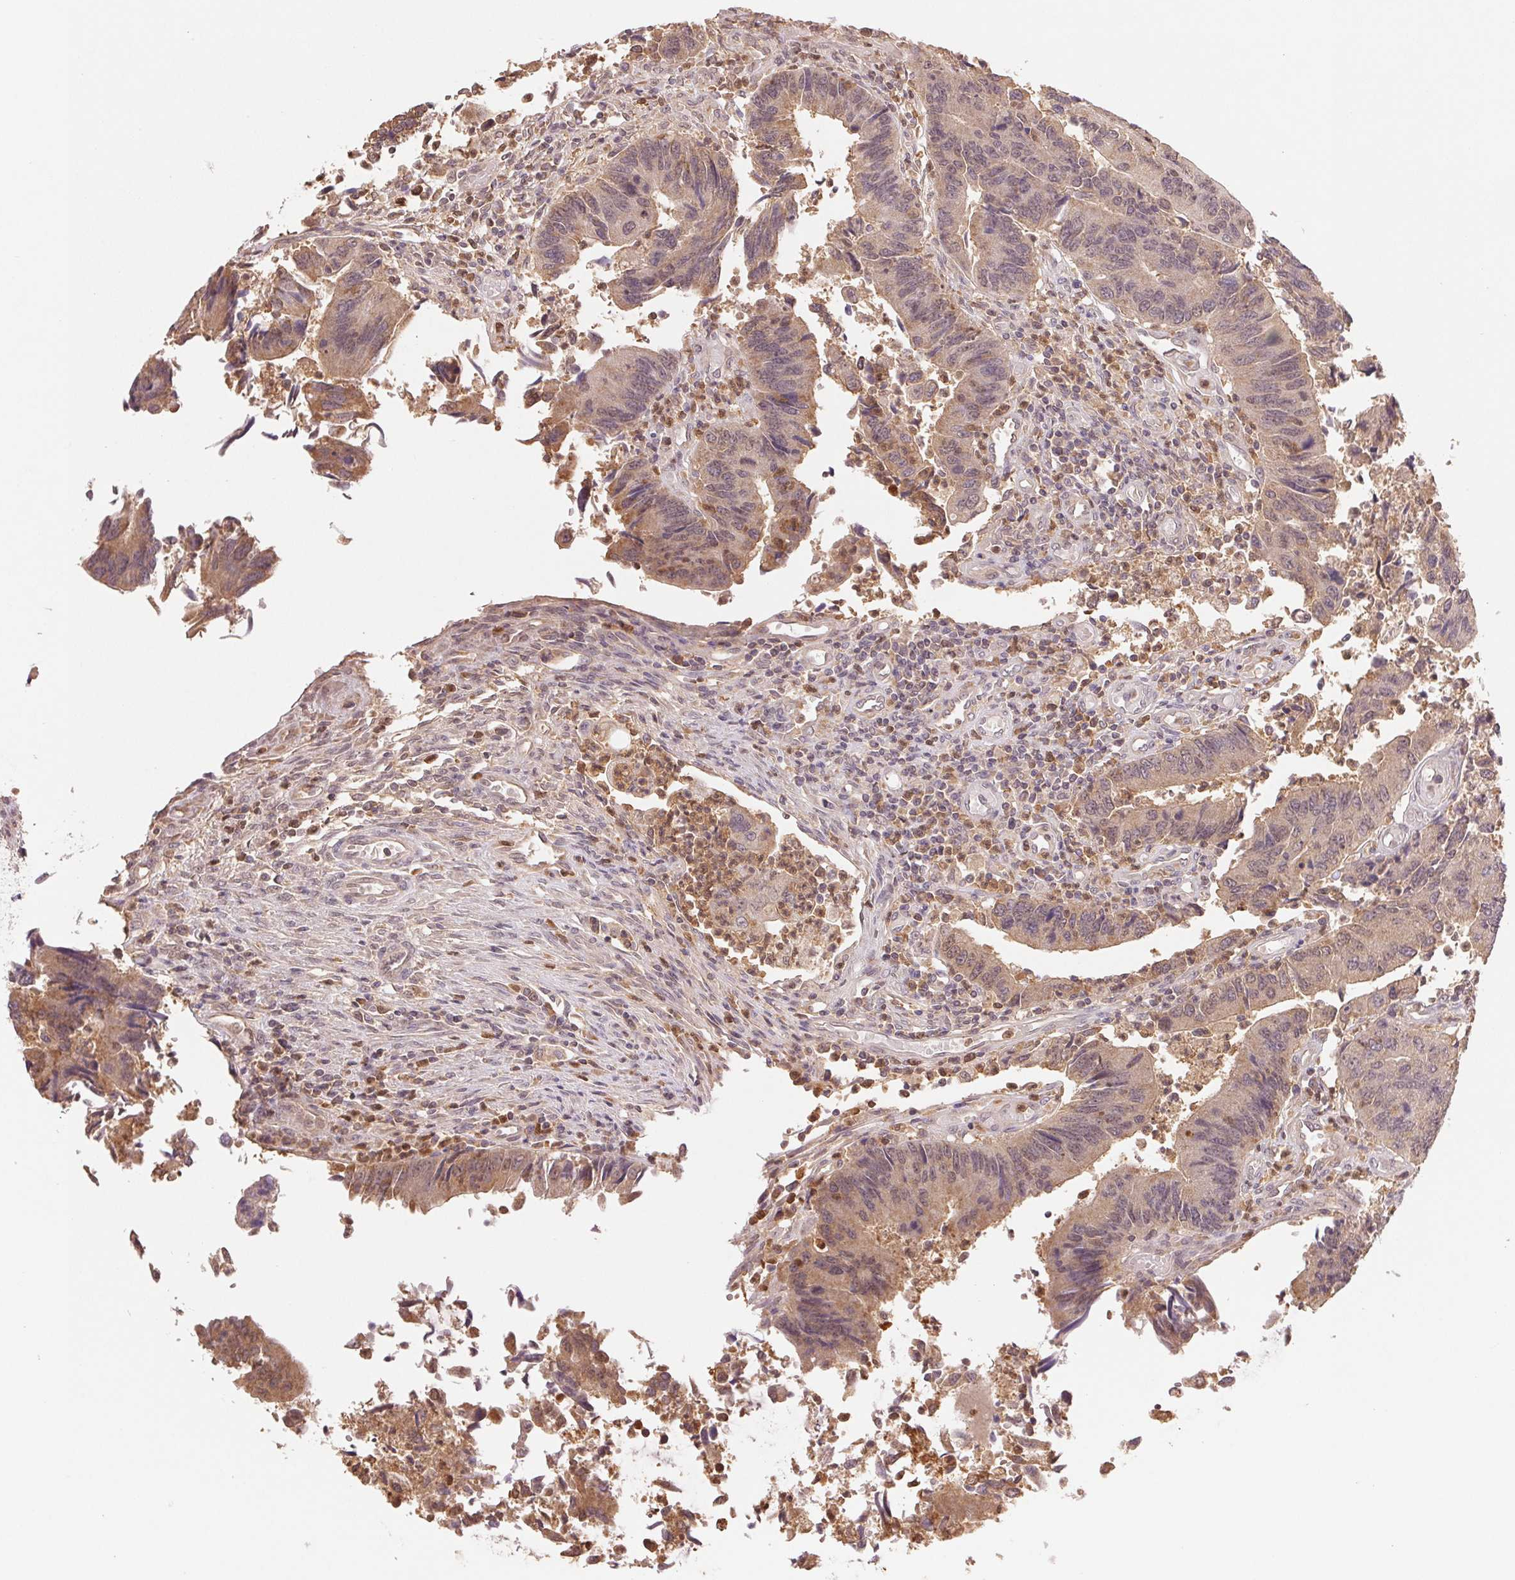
{"staining": {"intensity": "weak", "quantity": ">75%", "location": "cytoplasmic/membranous,nuclear"}, "tissue": "colorectal cancer", "cell_type": "Tumor cells", "image_type": "cancer", "snomed": [{"axis": "morphology", "description": "Adenocarcinoma, NOS"}, {"axis": "topography", "description": "Colon"}], "caption": "Adenocarcinoma (colorectal) stained for a protein (brown) exhibits weak cytoplasmic/membranous and nuclear positive positivity in about >75% of tumor cells.", "gene": "CDC123", "patient": {"sex": "female", "age": 67}}